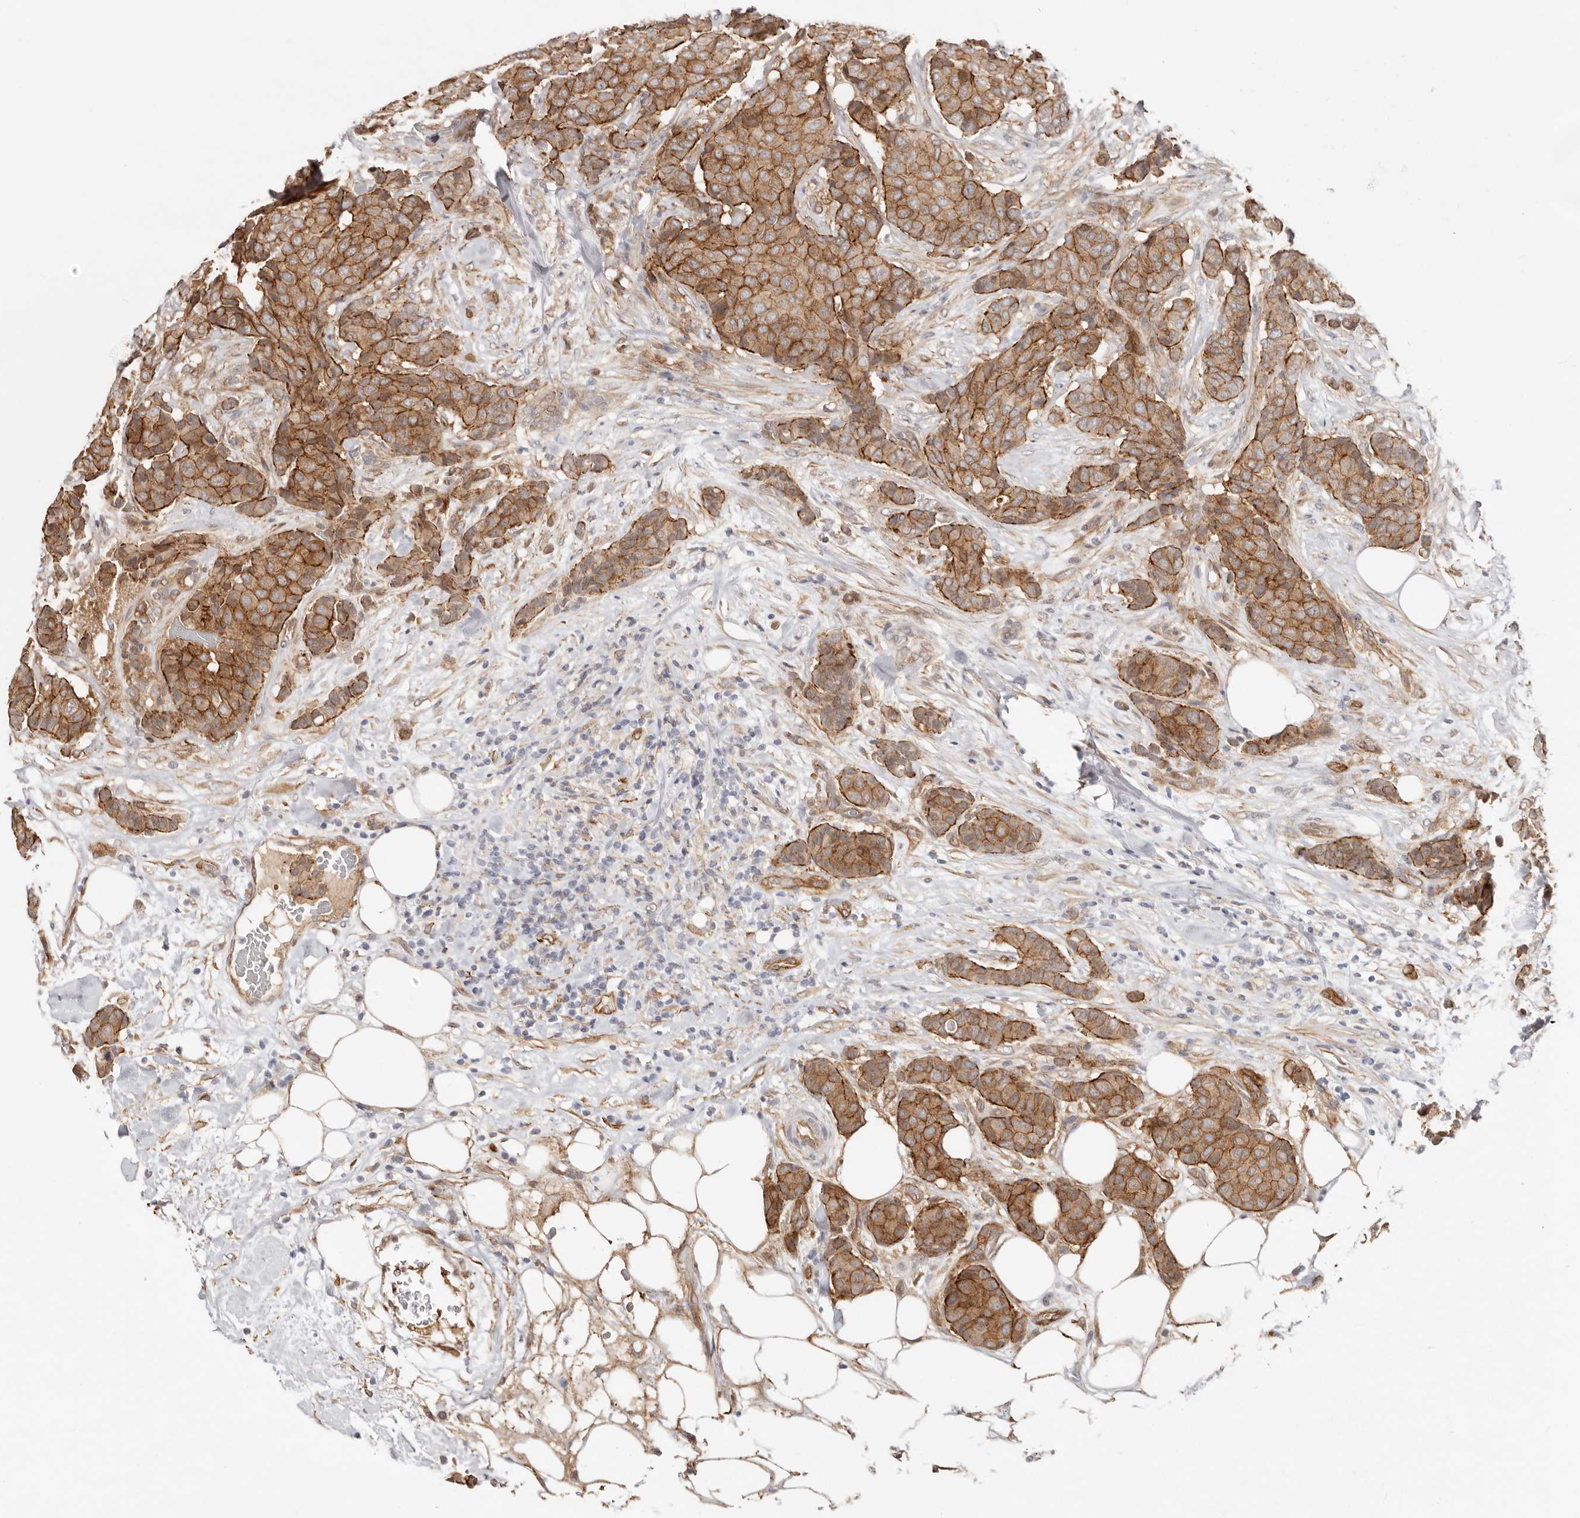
{"staining": {"intensity": "moderate", "quantity": ">75%", "location": "cytoplasmic/membranous"}, "tissue": "breast cancer", "cell_type": "Tumor cells", "image_type": "cancer", "snomed": [{"axis": "morphology", "description": "Duct carcinoma"}, {"axis": "topography", "description": "Breast"}], "caption": "Immunohistochemistry (IHC) image of breast infiltrating ductal carcinoma stained for a protein (brown), which displays medium levels of moderate cytoplasmic/membranous expression in about >75% of tumor cells.", "gene": "SZT2", "patient": {"sex": "female", "age": 75}}